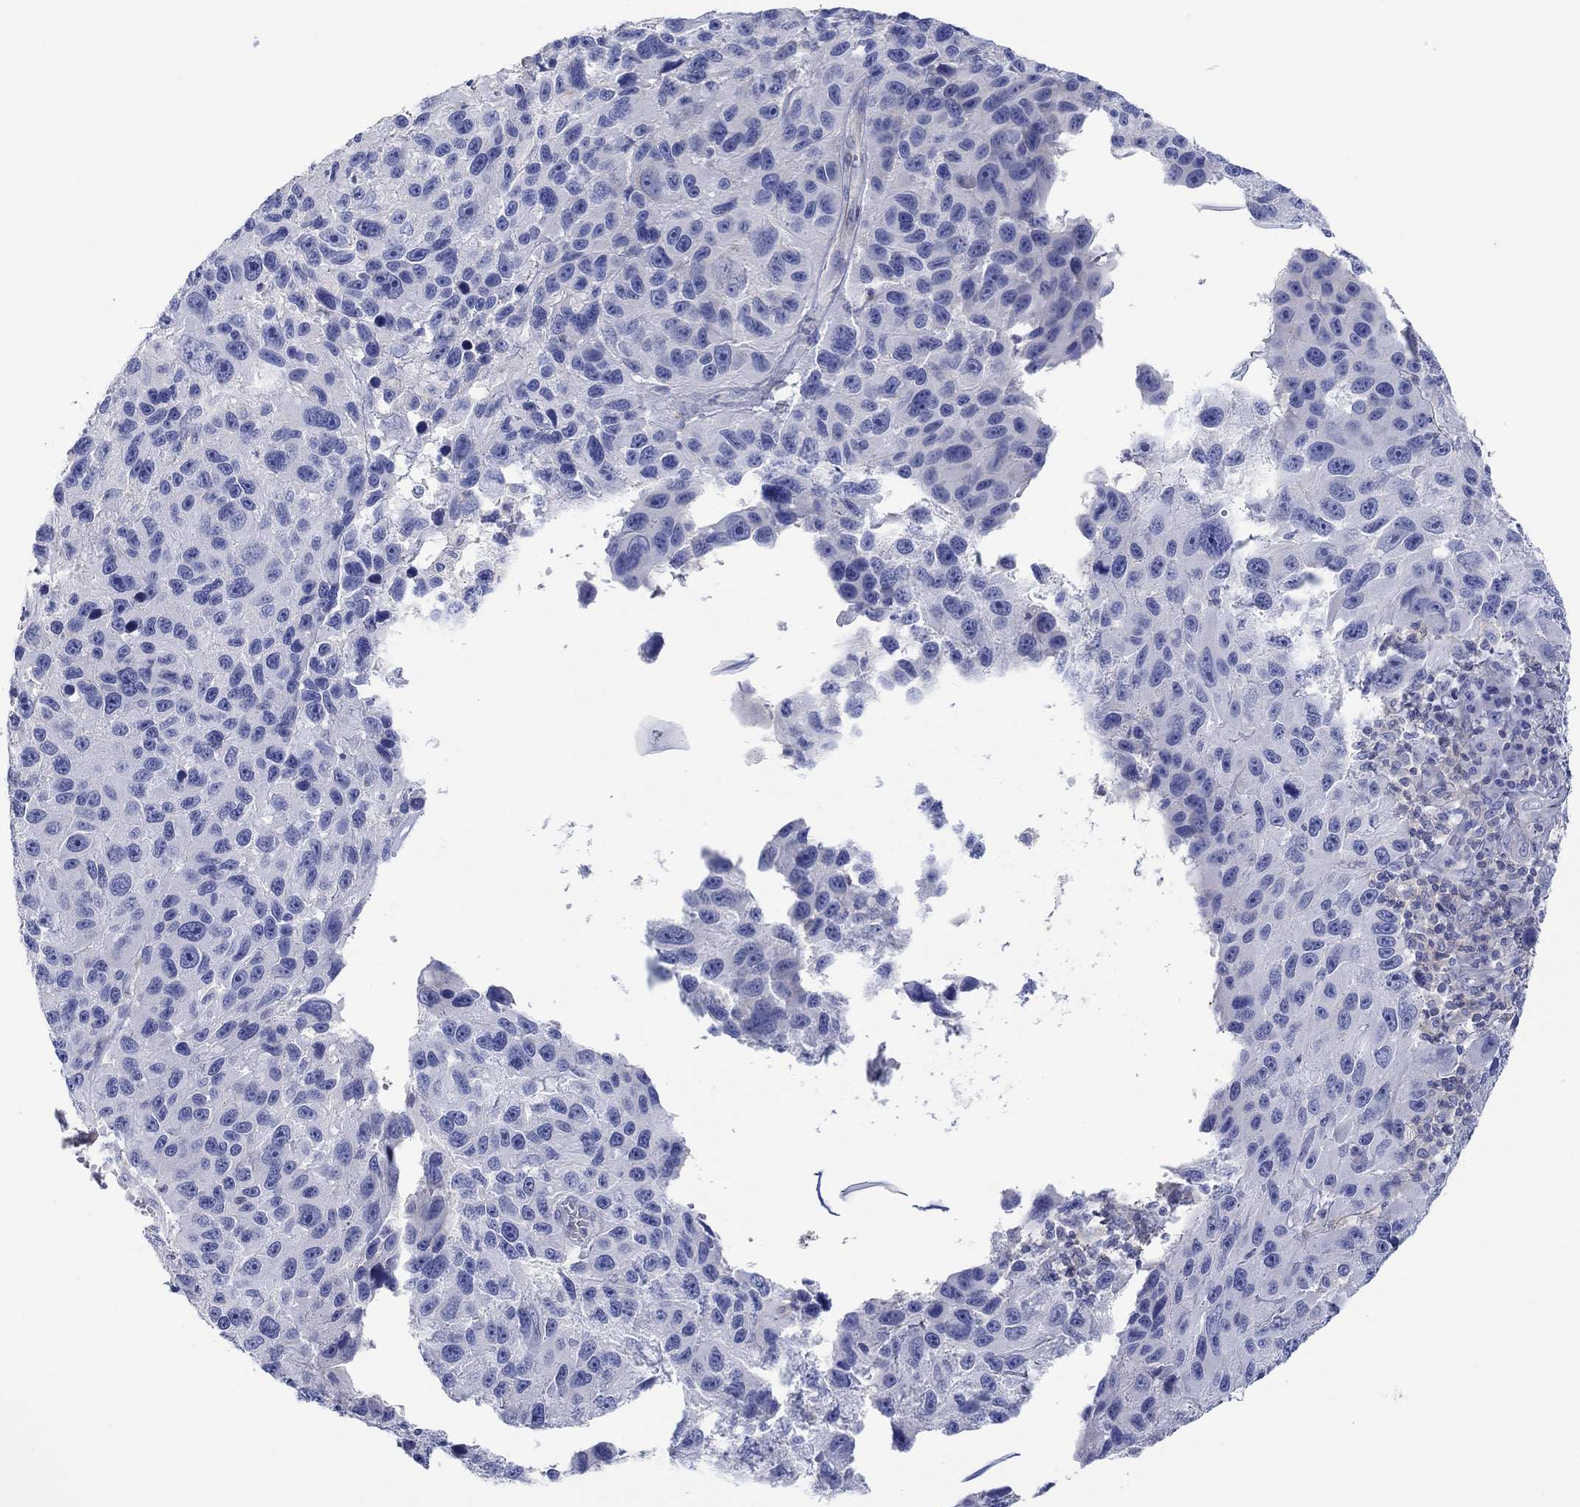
{"staining": {"intensity": "negative", "quantity": "none", "location": "none"}, "tissue": "melanoma", "cell_type": "Tumor cells", "image_type": "cancer", "snomed": [{"axis": "morphology", "description": "Malignant melanoma, NOS"}, {"axis": "topography", "description": "Skin"}], "caption": "Malignant melanoma was stained to show a protein in brown. There is no significant positivity in tumor cells. (DAB (3,3'-diaminobenzidine) IHC, high magnification).", "gene": "PPIL6", "patient": {"sex": "male", "age": 53}}